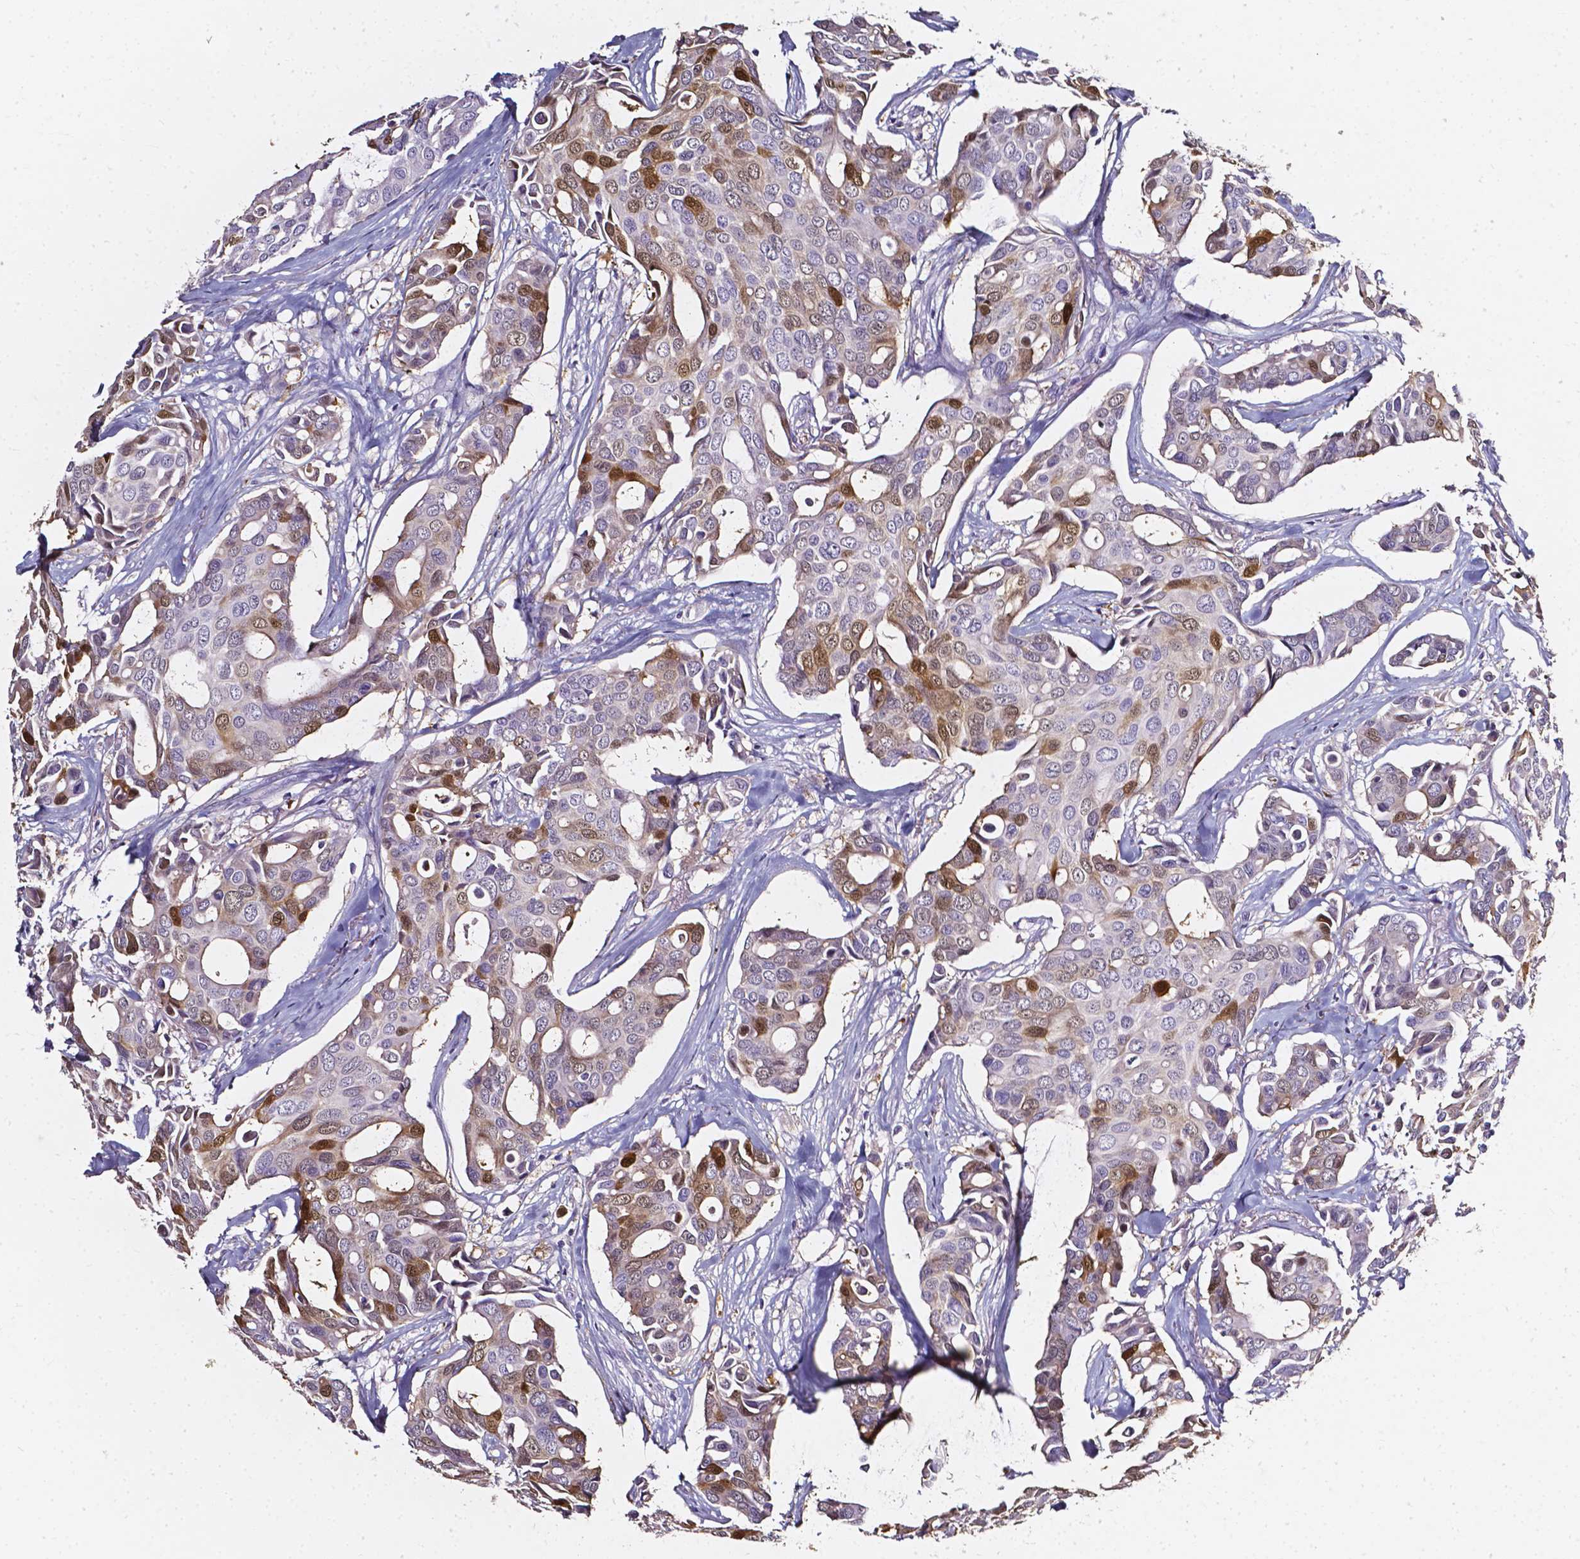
{"staining": {"intensity": "moderate", "quantity": "<25%", "location": "cytoplasmic/membranous,nuclear"}, "tissue": "breast cancer", "cell_type": "Tumor cells", "image_type": "cancer", "snomed": [{"axis": "morphology", "description": "Duct carcinoma"}, {"axis": "topography", "description": "Breast"}], "caption": "Protein staining of breast cancer (infiltrating ductal carcinoma) tissue exhibits moderate cytoplasmic/membranous and nuclear positivity in about <25% of tumor cells.", "gene": "AKR1B10", "patient": {"sex": "female", "age": 54}}